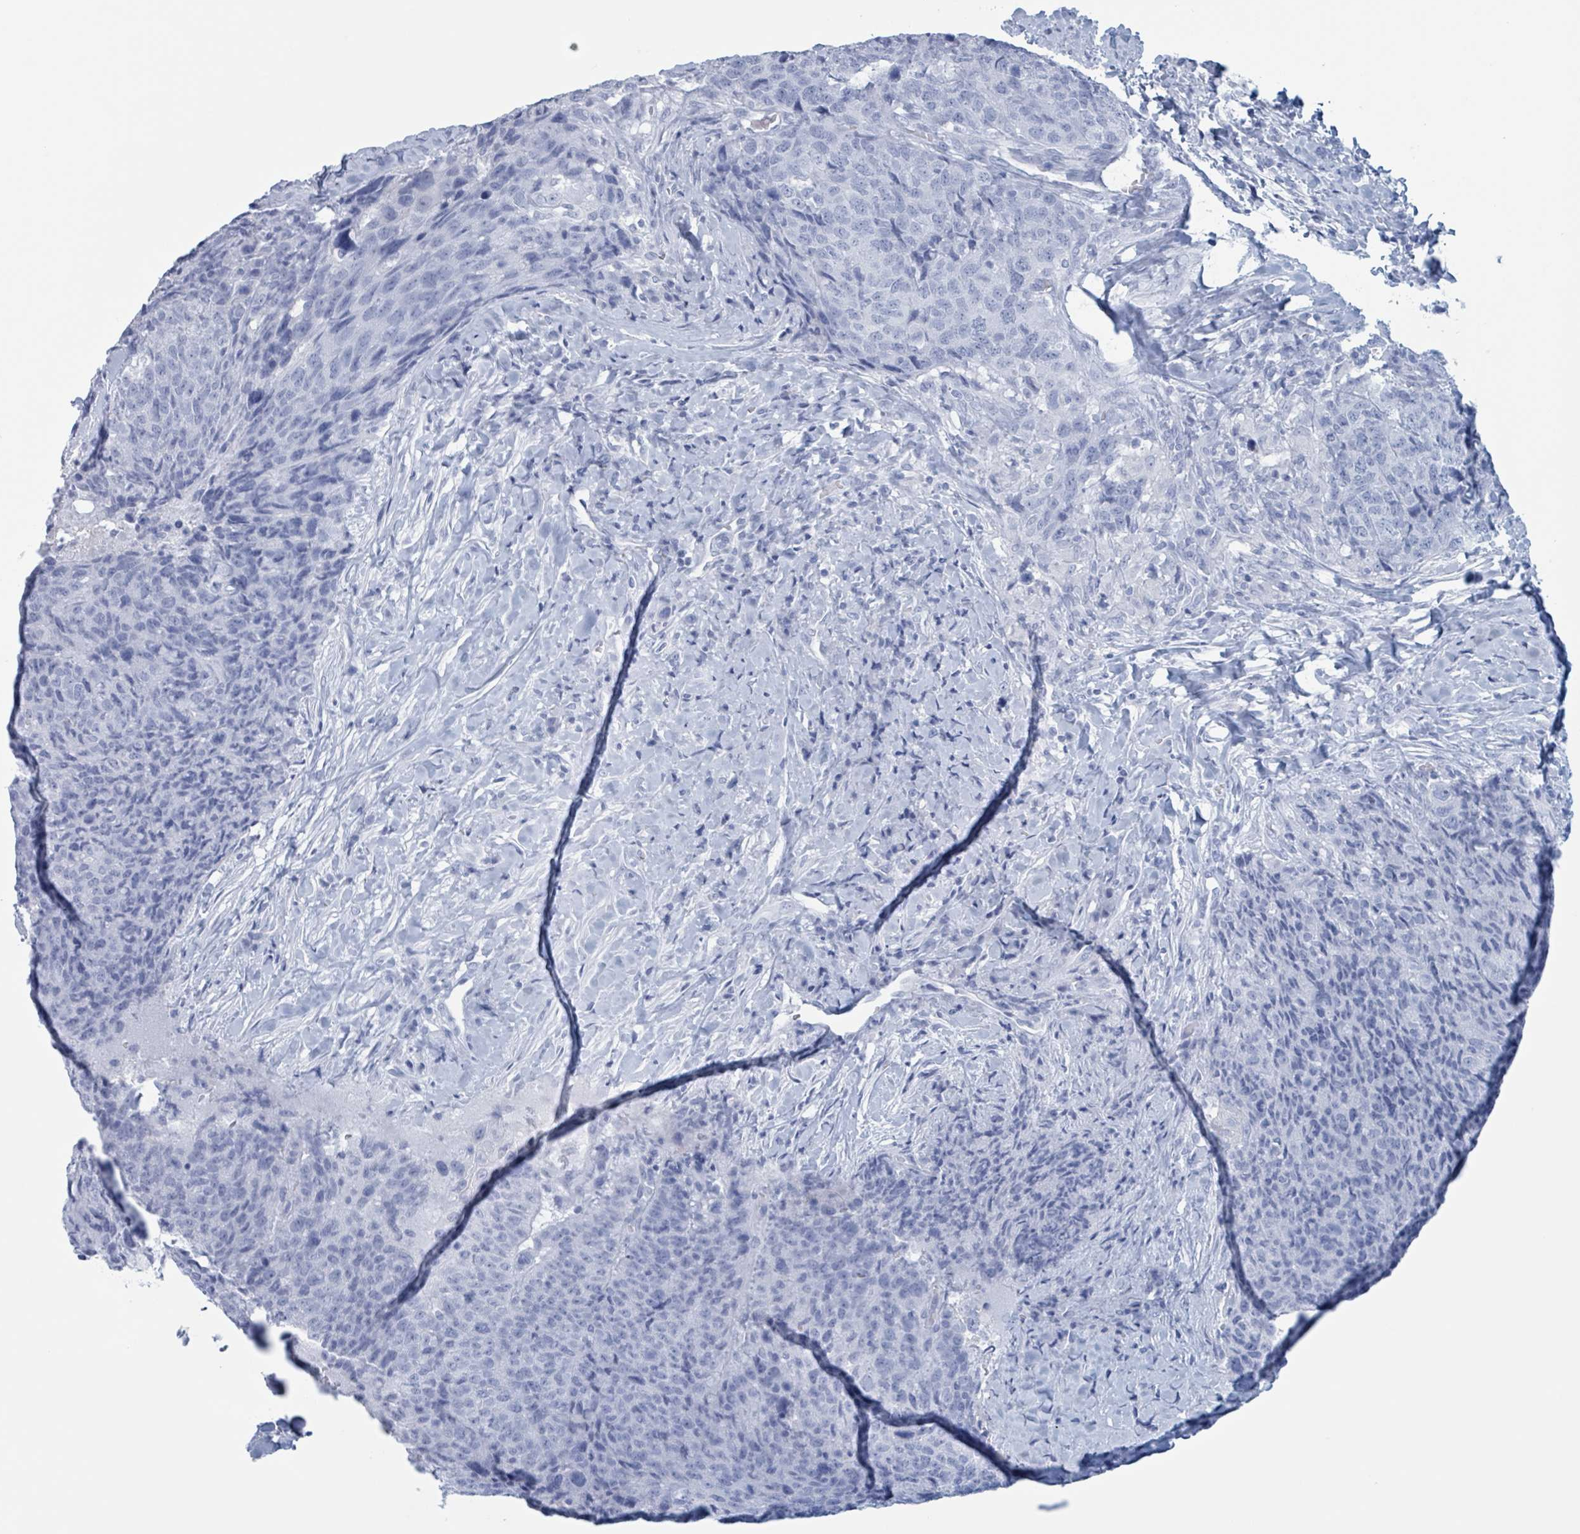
{"staining": {"intensity": "negative", "quantity": "none", "location": "none"}, "tissue": "head and neck cancer", "cell_type": "Tumor cells", "image_type": "cancer", "snomed": [{"axis": "morphology", "description": "Squamous cell carcinoma, NOS"}, {"axis": "topography", "description": "Head-Neck"}], "caption": "Histopathology image shows no protein expression in tumor cells of head and neck squamous cell carcinoma tissue.", "gene": "KLK4", "patient": {"sex": "male", "age": 66}}